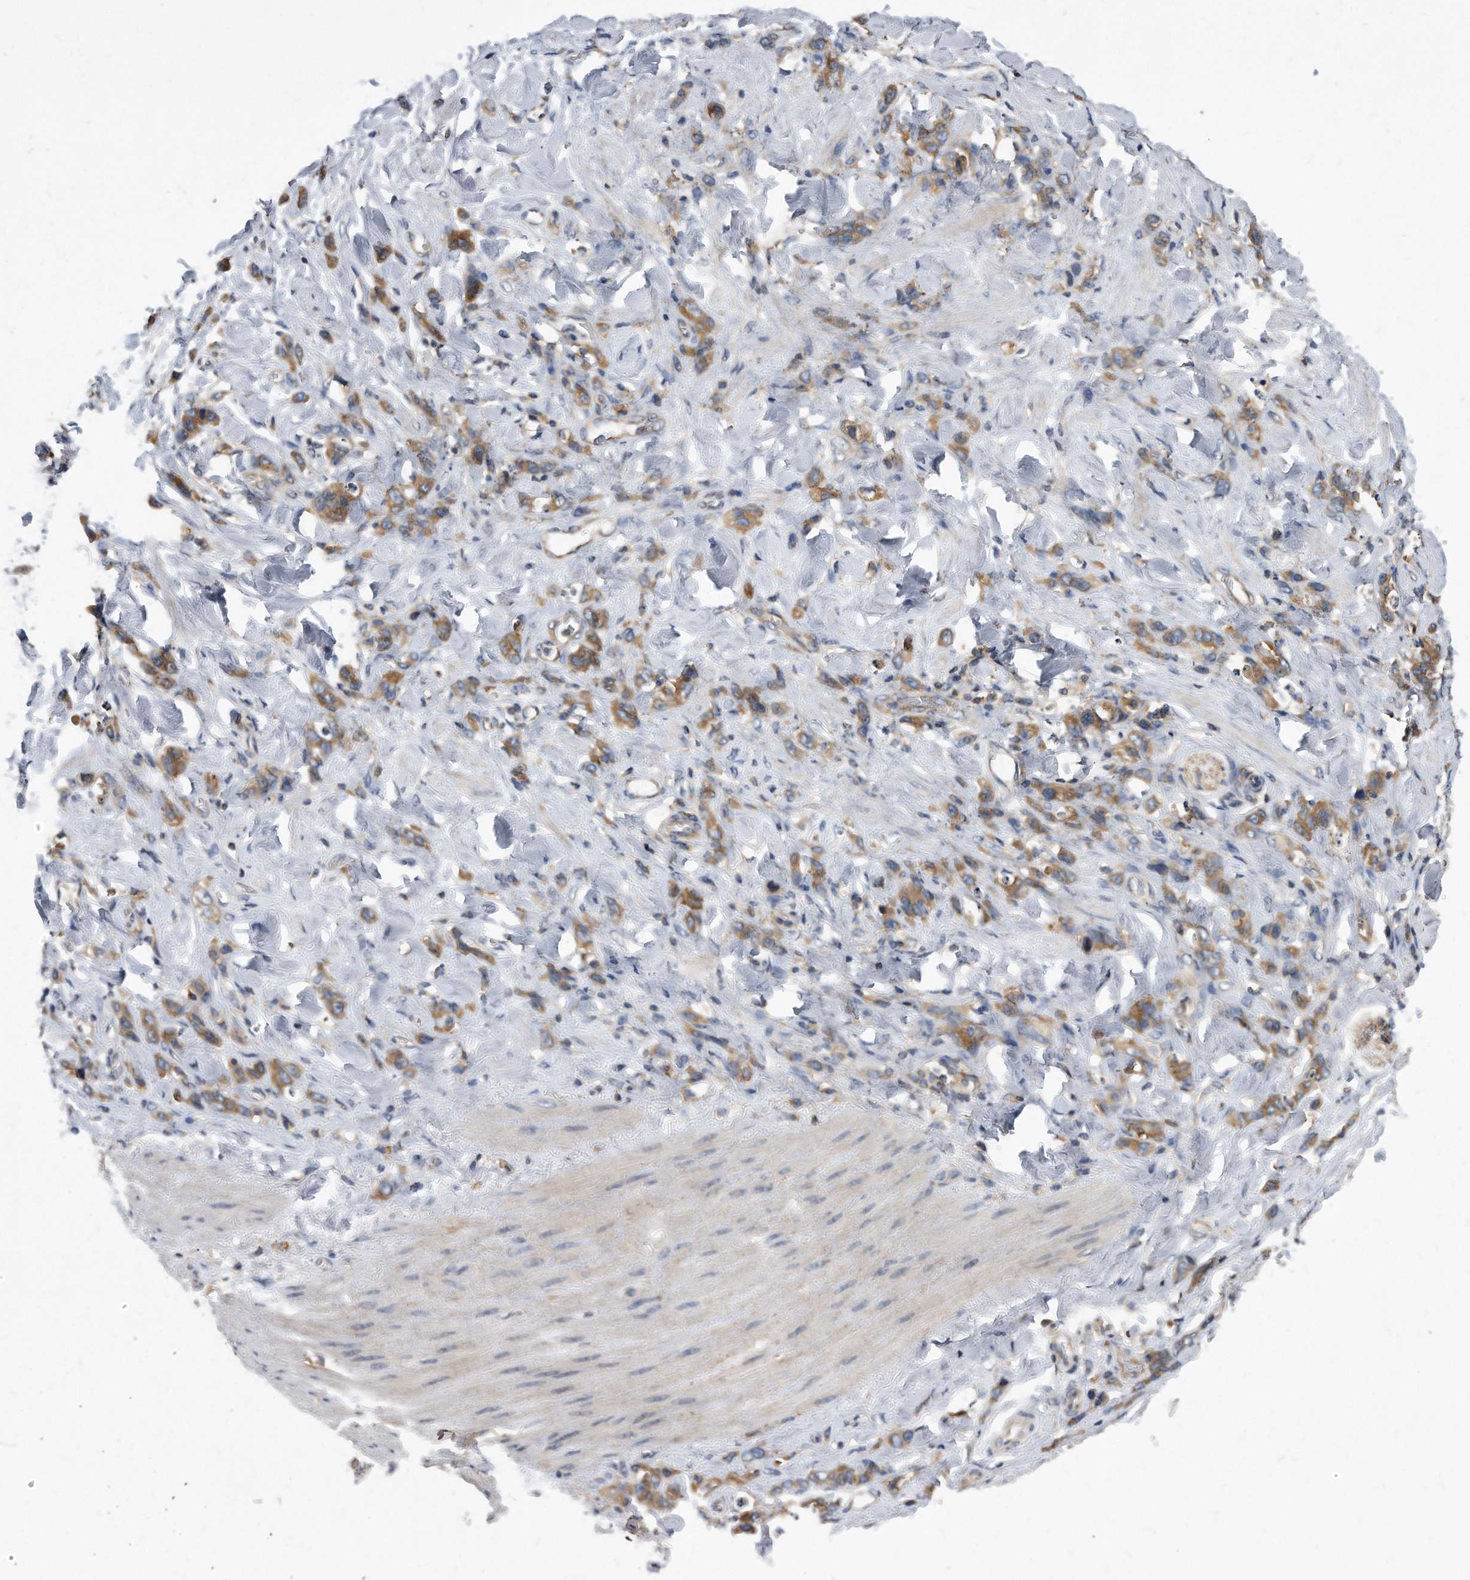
{"staining": {"intensity": "moderate", "quantity": ">75%", "location": "cytoplasmic/membranous"}, "tissue": "stomach cancer", "cell_type": "Tumor cells", "image_type": "cancer", "snomed": [{"axis": "morphology", "description": "Normal tissue, NOS"}, {"axis": "morphology", "description": "Adenocarcinoma, NOS"}, {"axis": "topography", "description": "Stomach"}], "caption": "Immunohistochemical staining of stomach adenocarcinoma displays moderate cytoplasmic/membranous protein staining in about >75% of tumor cells.", "gene": "ATG5", "patient": {"sex": "male", "age": 82}}